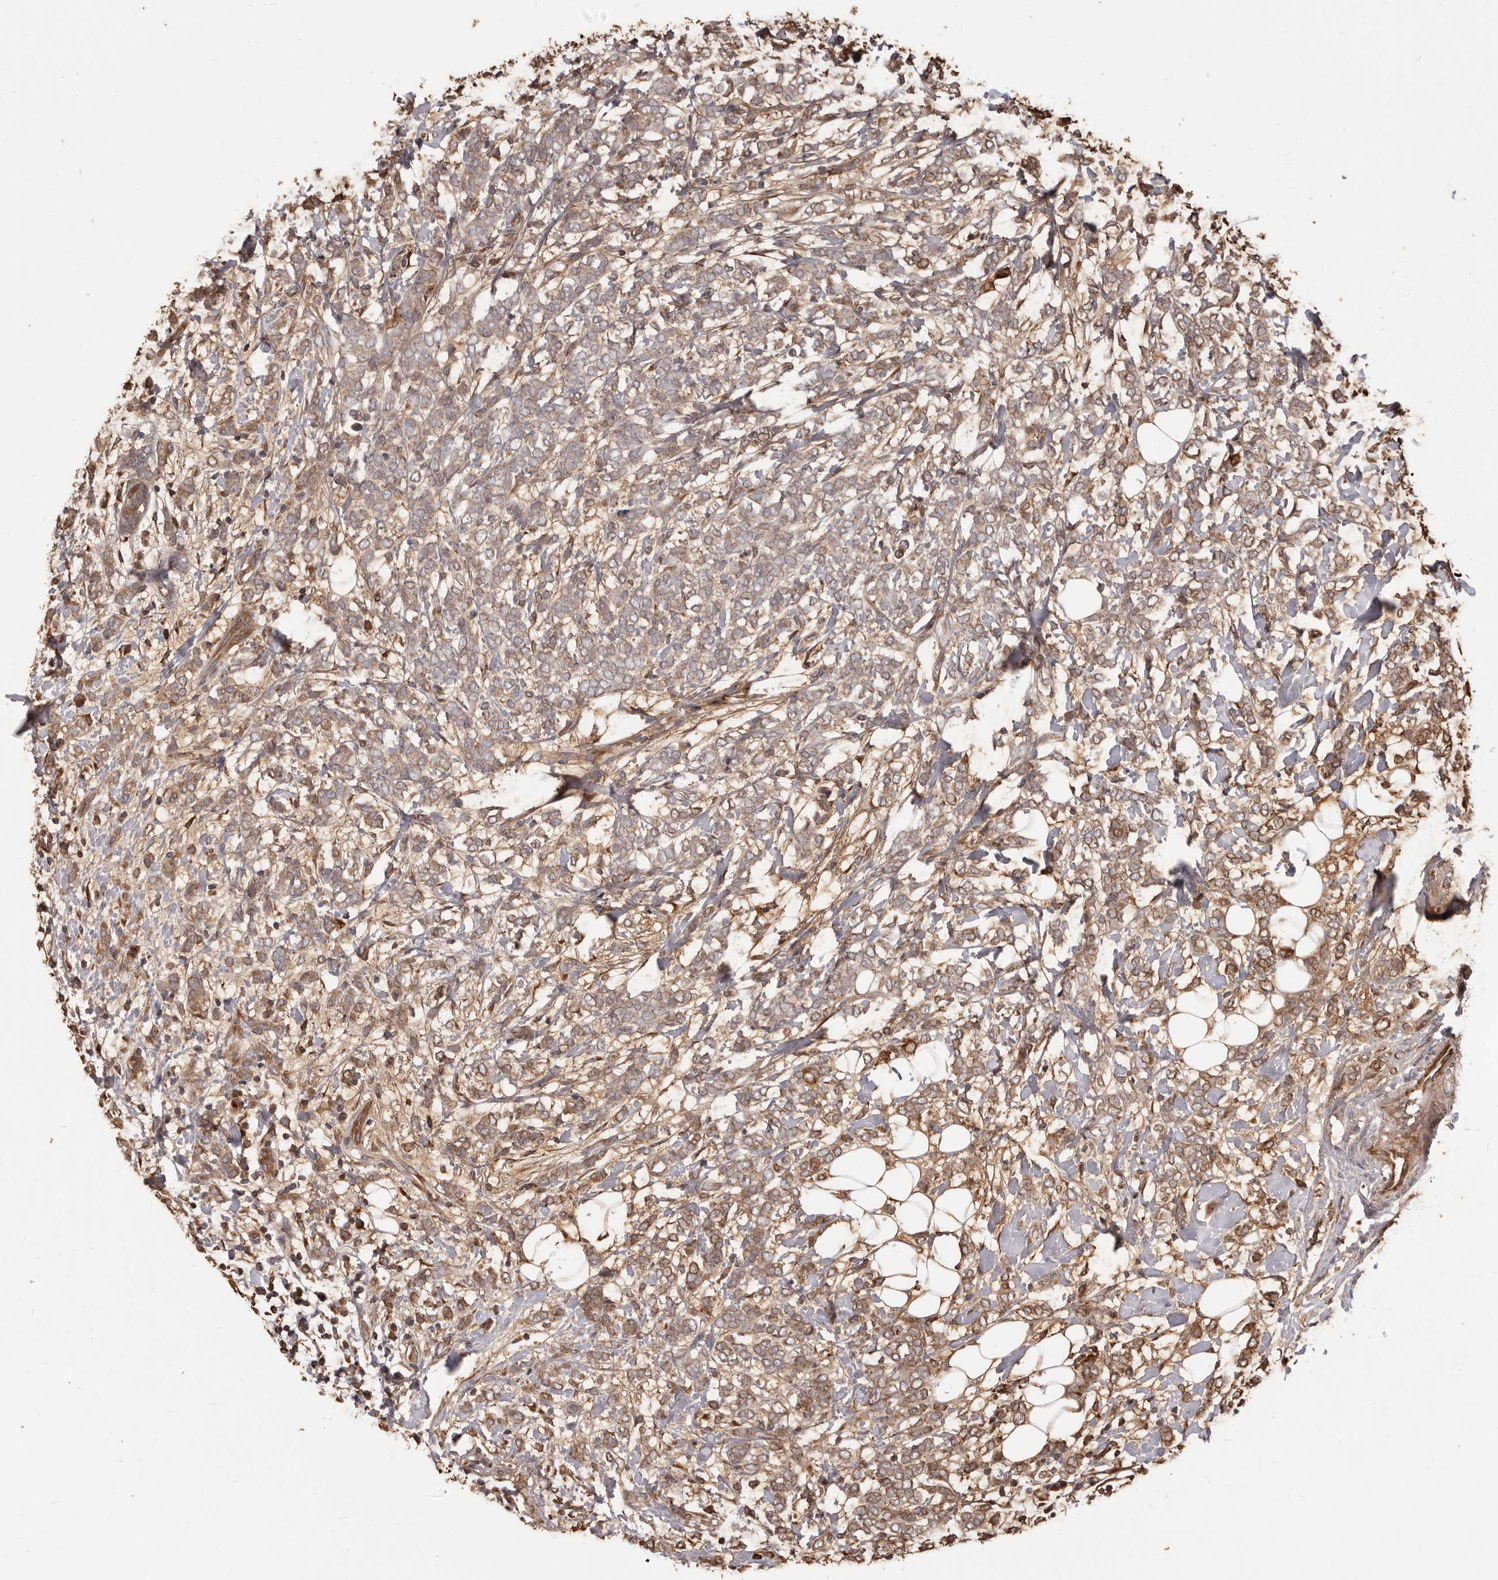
{"staining": {"intensity": "moderate", "quantity": ">75%", "location": "cytoplasmic/membranous"}, "tissue": "breast cancer", "cell_type": "Tumor cells", "image_type": "cancer", "snomed": [{"axis": "morphology", "description": "Normal tissue, NOS"}, {"axis": "morphology", "description": "Lobular carcinoma"}, {"axis": "topography", "description": "Breast"}], "caption": "Breast cancer was stained to show a protein in brown. There is medium levels of moderate cytoplasmic/membranous staining in about >75% of tumor cells.", "gene": "MTO1", "patient": {"sex": "female", "age": 47}}